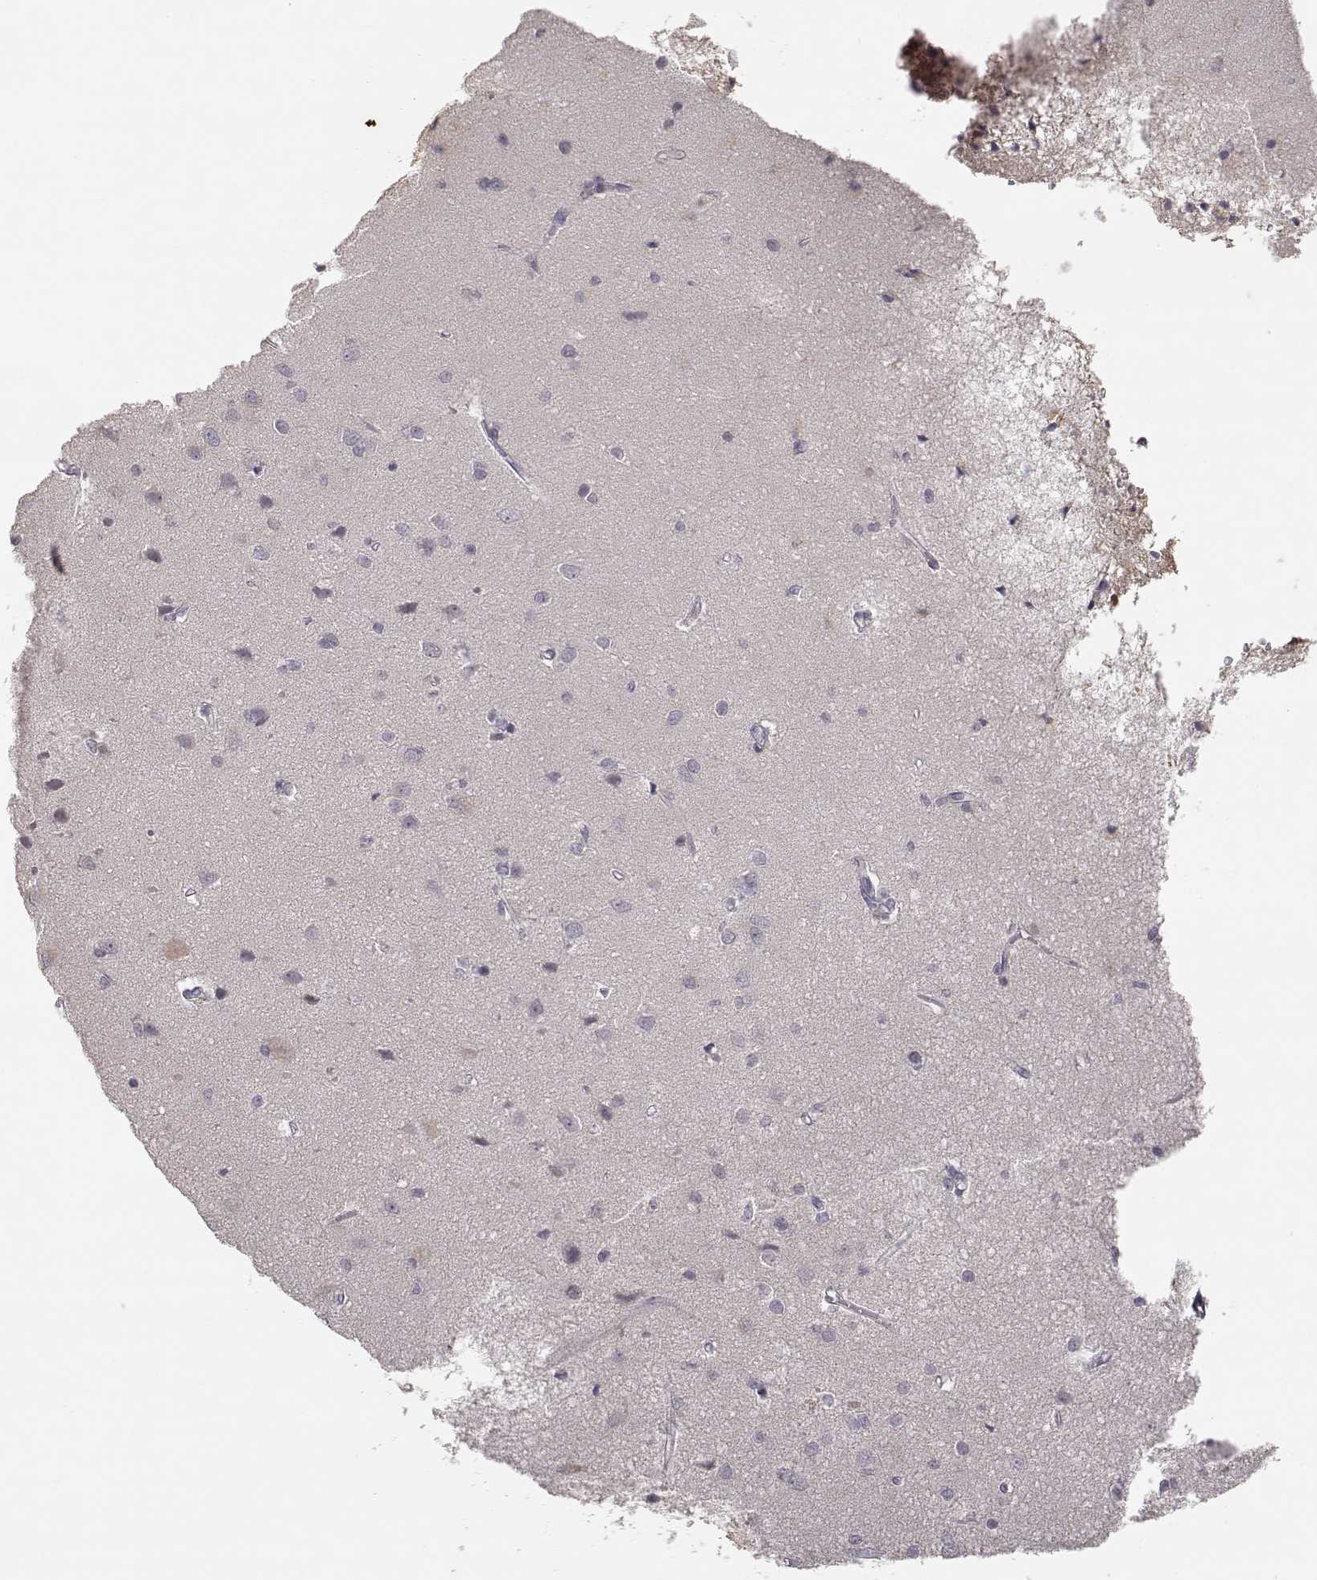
{"staining": {"intensity": "negative", "quantity": "none", "location": "none"}, "tissue": "cerebral cortex", "cell_type": "Endothelial cells", "image_type": "normal", "snomed": [{"axis": "morphology", "description": "Normal tissue, NOS"}, {"axis": "topography", "description": "Cerebral cortex"}], "caption": "A photomicrograph of cerebral cortex stained for a protein shows no brown staining in endothelial cells. (Stains: DAB (3,3'-diaminobenzidine) immunohistochemistry with hematoxylin counter stain, Microscopy: brightfield microscopy at high magnification).", "gene": "RAD51", "patient": {"sex": "male", "age": 37}}